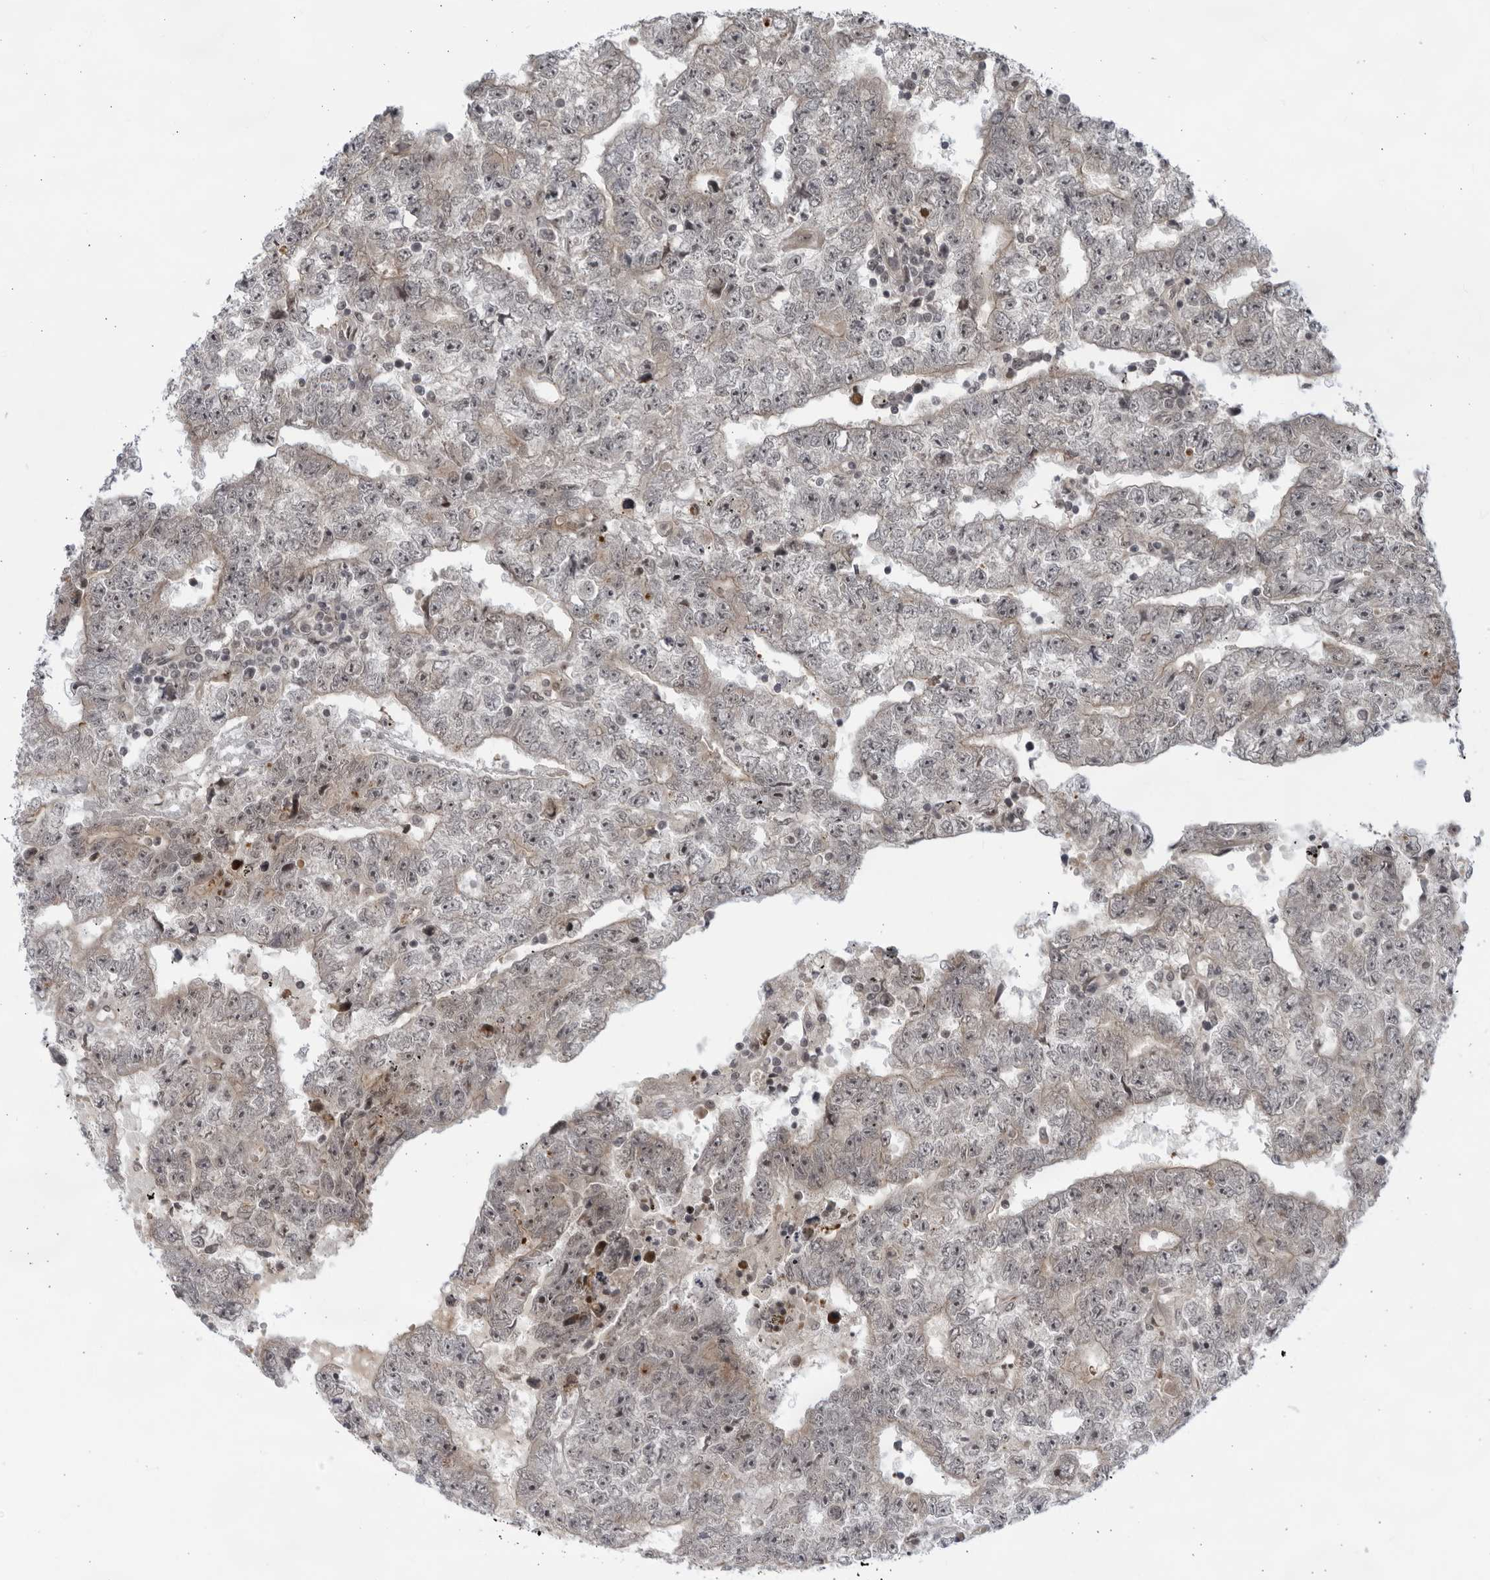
{"staining": {"intensity": "negative", "quantity": "none", "location": "none"}, "tissue": "testis cancer", "cell_type": "Tumor cells", "image_type": "cancer", "snomed": [{"axis": "morphology", "description": "Carcinoma, Embryonal, NOS"}, {"axis": "topography", "description": "Testis"}], "caption": "Immunohistochemistry of testis cancer shows no expression in tumor cells.", "gene": "ITGB3BP", "patient": {"sex": "male", "age": 25}}